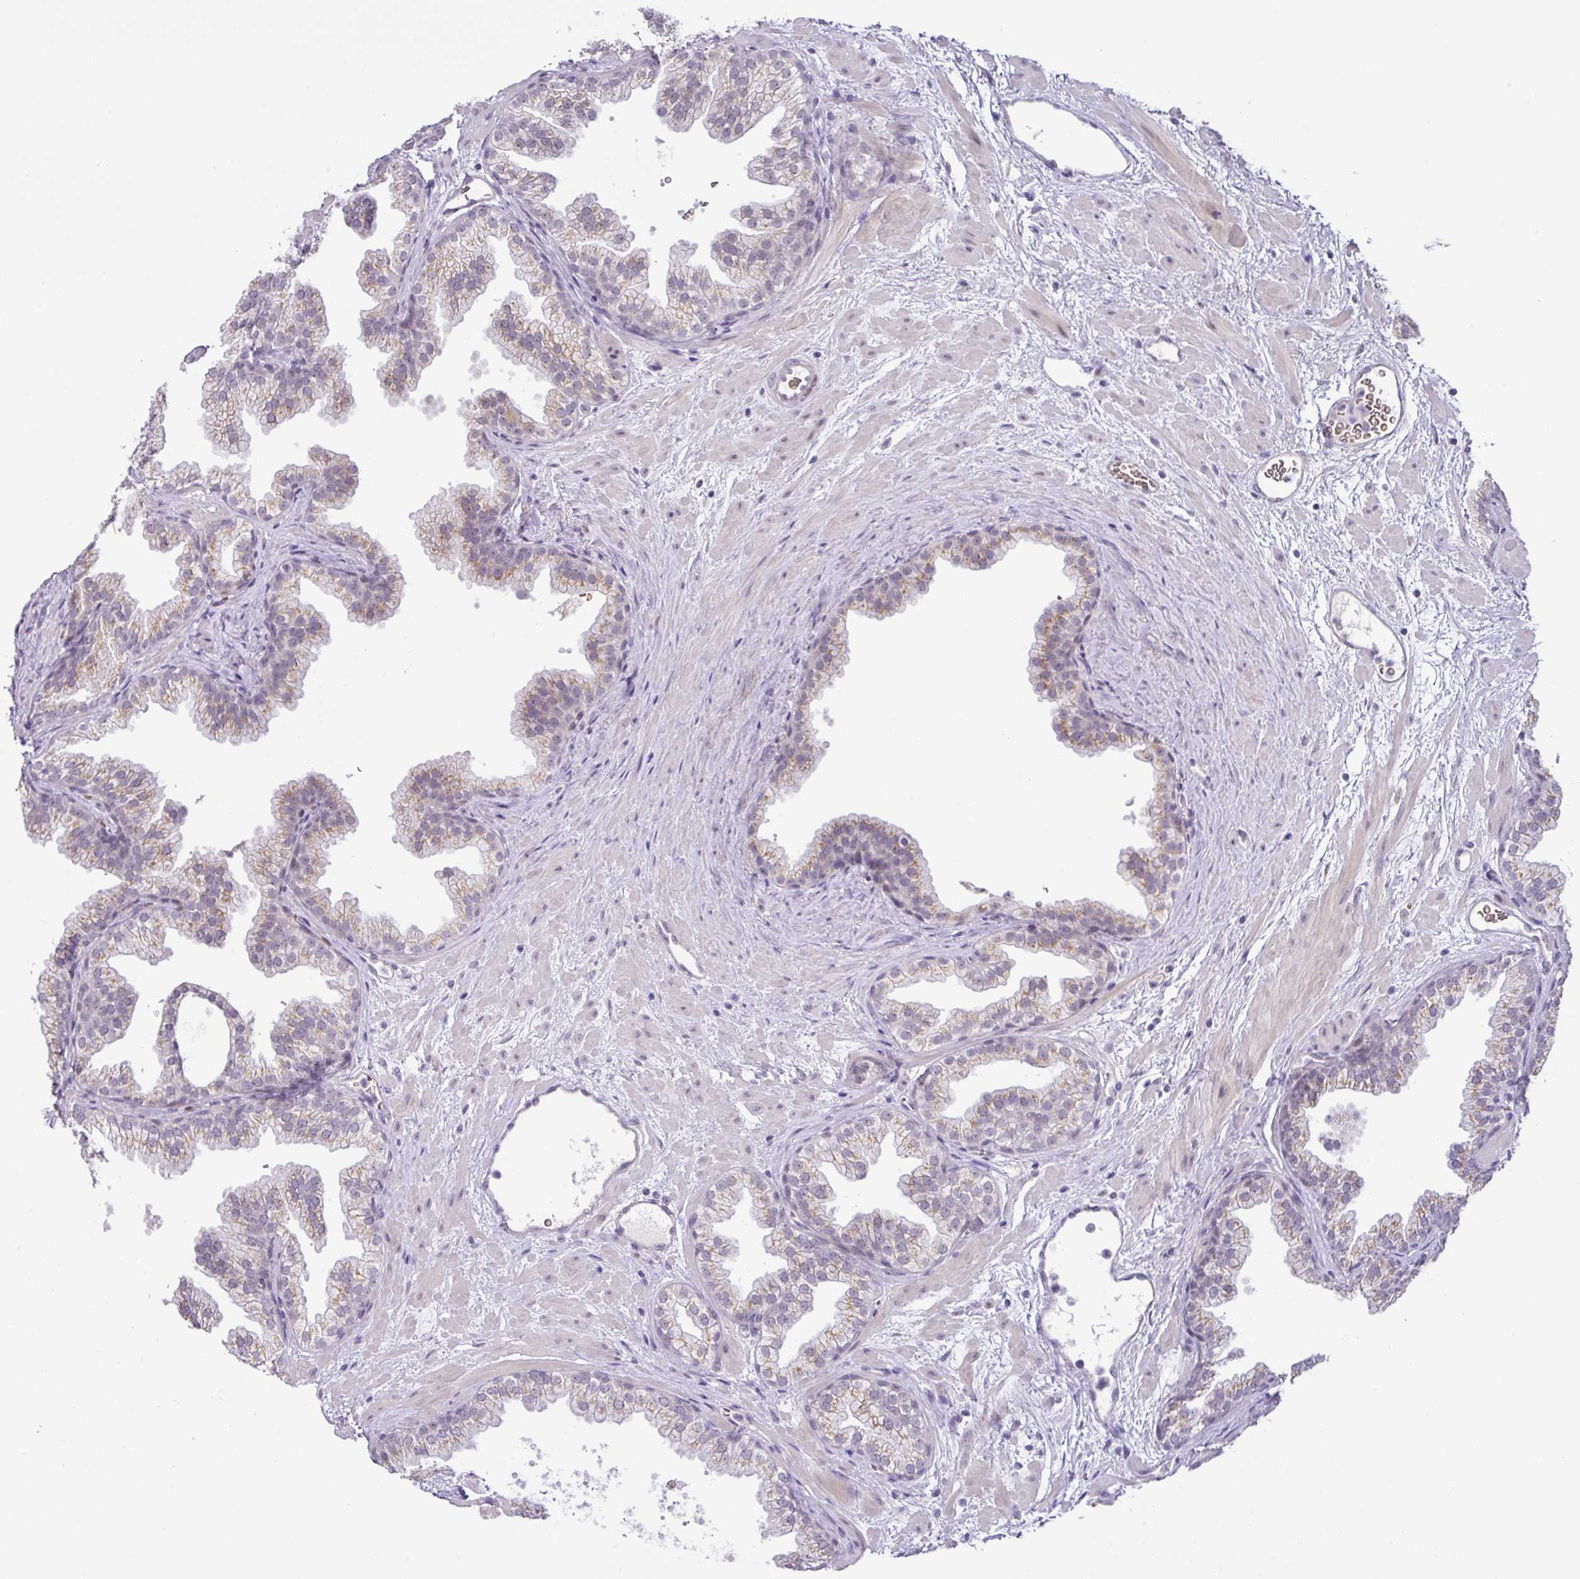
{"staining": {"intensity": "weak", "quantity": "25%-75%", "location": "cytoplasmic/membranous"}, "tissue": "prostate", "cell_type": "Glandular cells", "image_type": "normal", "snomed": [{"axis": "morphology", "description": "Normal tissue, NOS"}, {"axis": "topography", "description": "Prostate"}], "caption": "Prostate stained with a brown dye reveals weak cytoplasmic/membranous positive positivity in approximately 25%-75% of glandular cells.", "gene": "PARP2", "patient": {"sex": "male", "age": 37}}